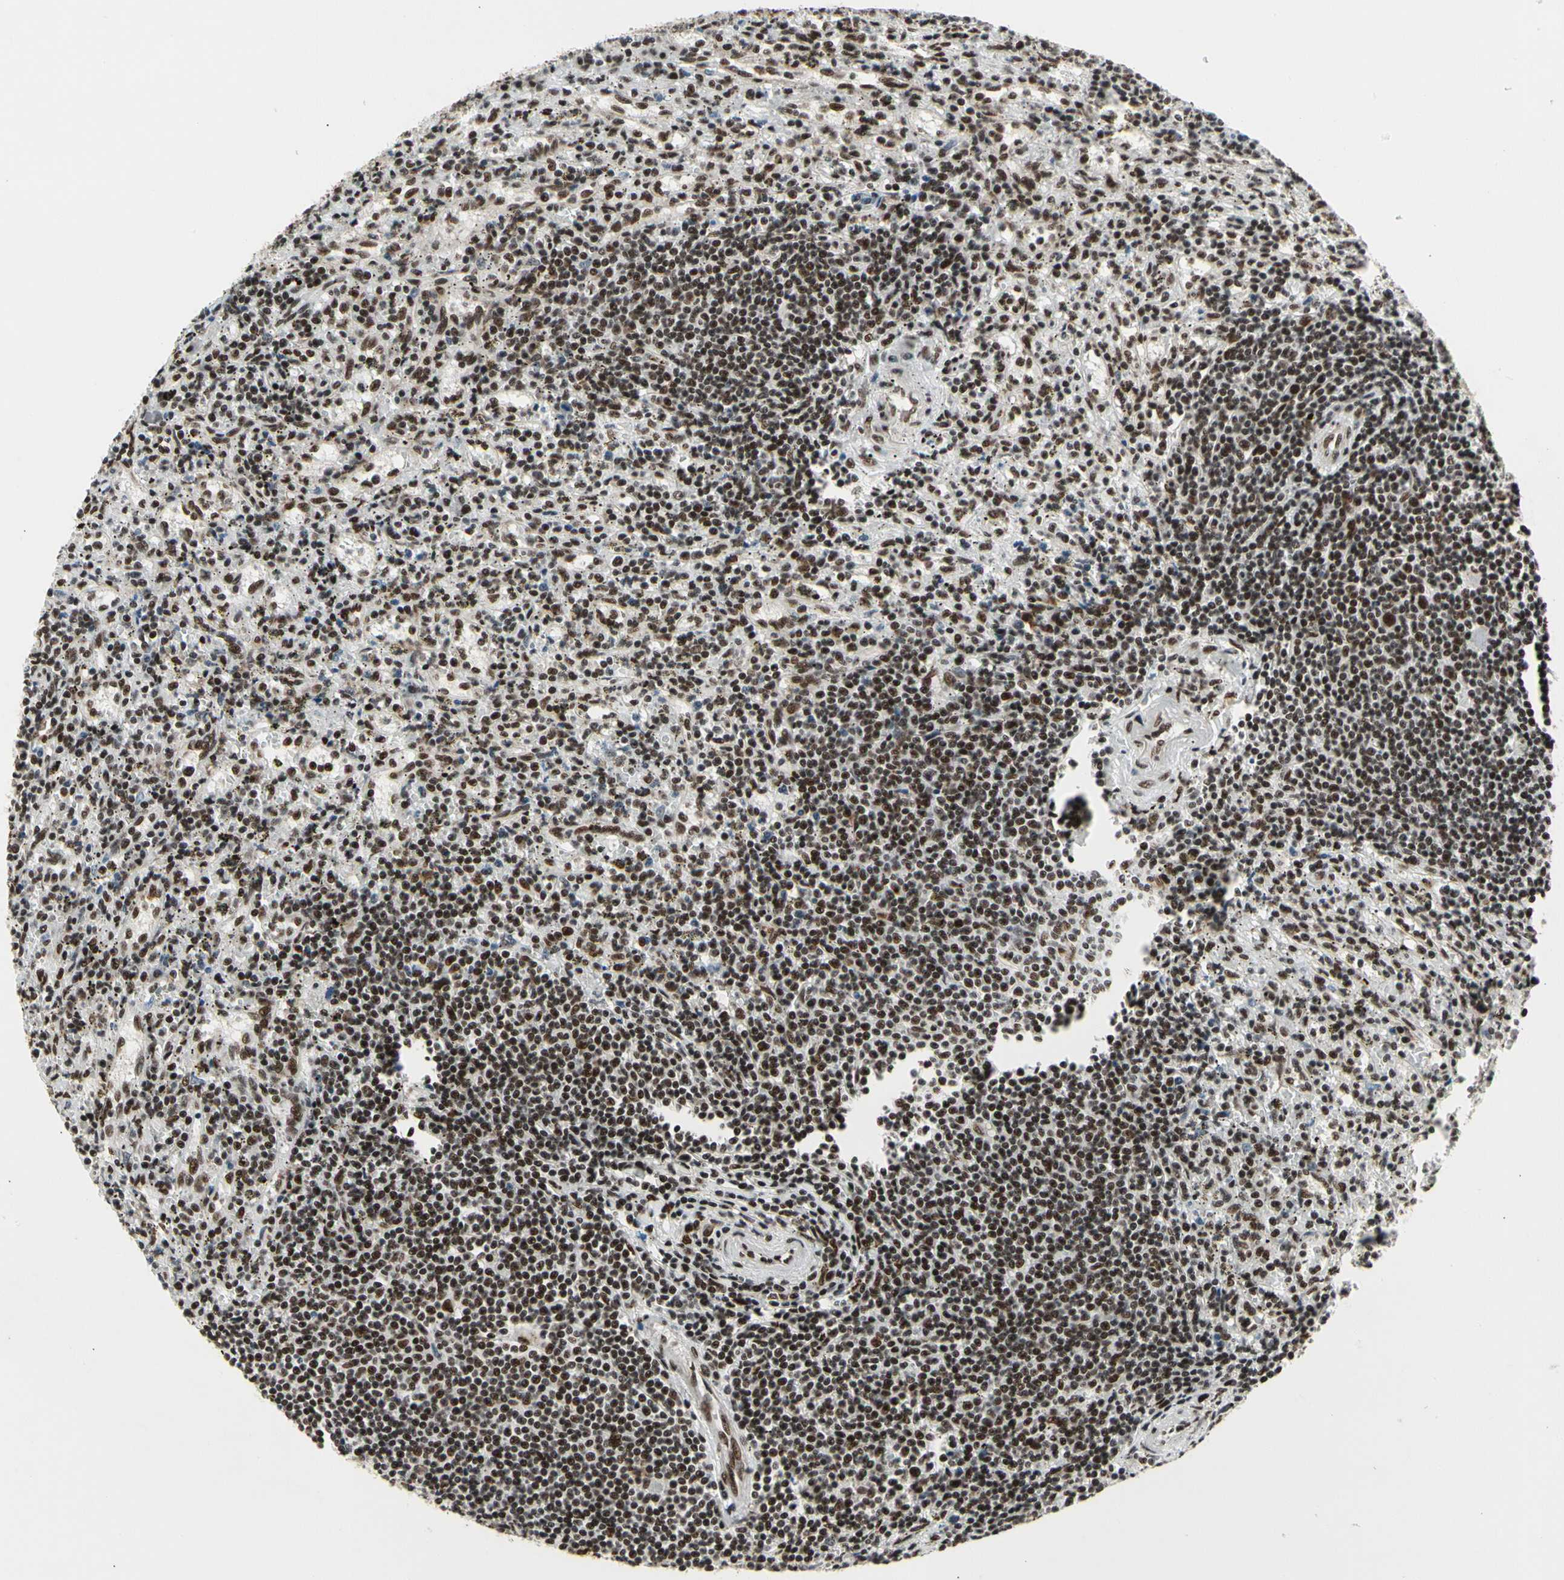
{"staining": {"intensity": "strong", "quantity": ">75%", "location": "nuclear"}, "tissue": "lymphoma", "cell_type": "Tumor cells", "image_type": "cancer", "snomed": [{"axis": "morphology", "description": "Malignant lymphoma, non-Hodgkin's type, Low grade"}, {"axis": "topography", "description": "Spleen"}], "caption": "Immunohistochemical staining of lymphoma demonstrates high levels of strong nuclear protein positivity in about >75% of tumor cells. (Stains: DAB (3,3'-diaminobenzidine) in brown, nuclei in blue, Microscopy: brightfield microscopy at high magnification).", "gene": "SRSF11", "patient": {"sex": "male", "age": 76}}